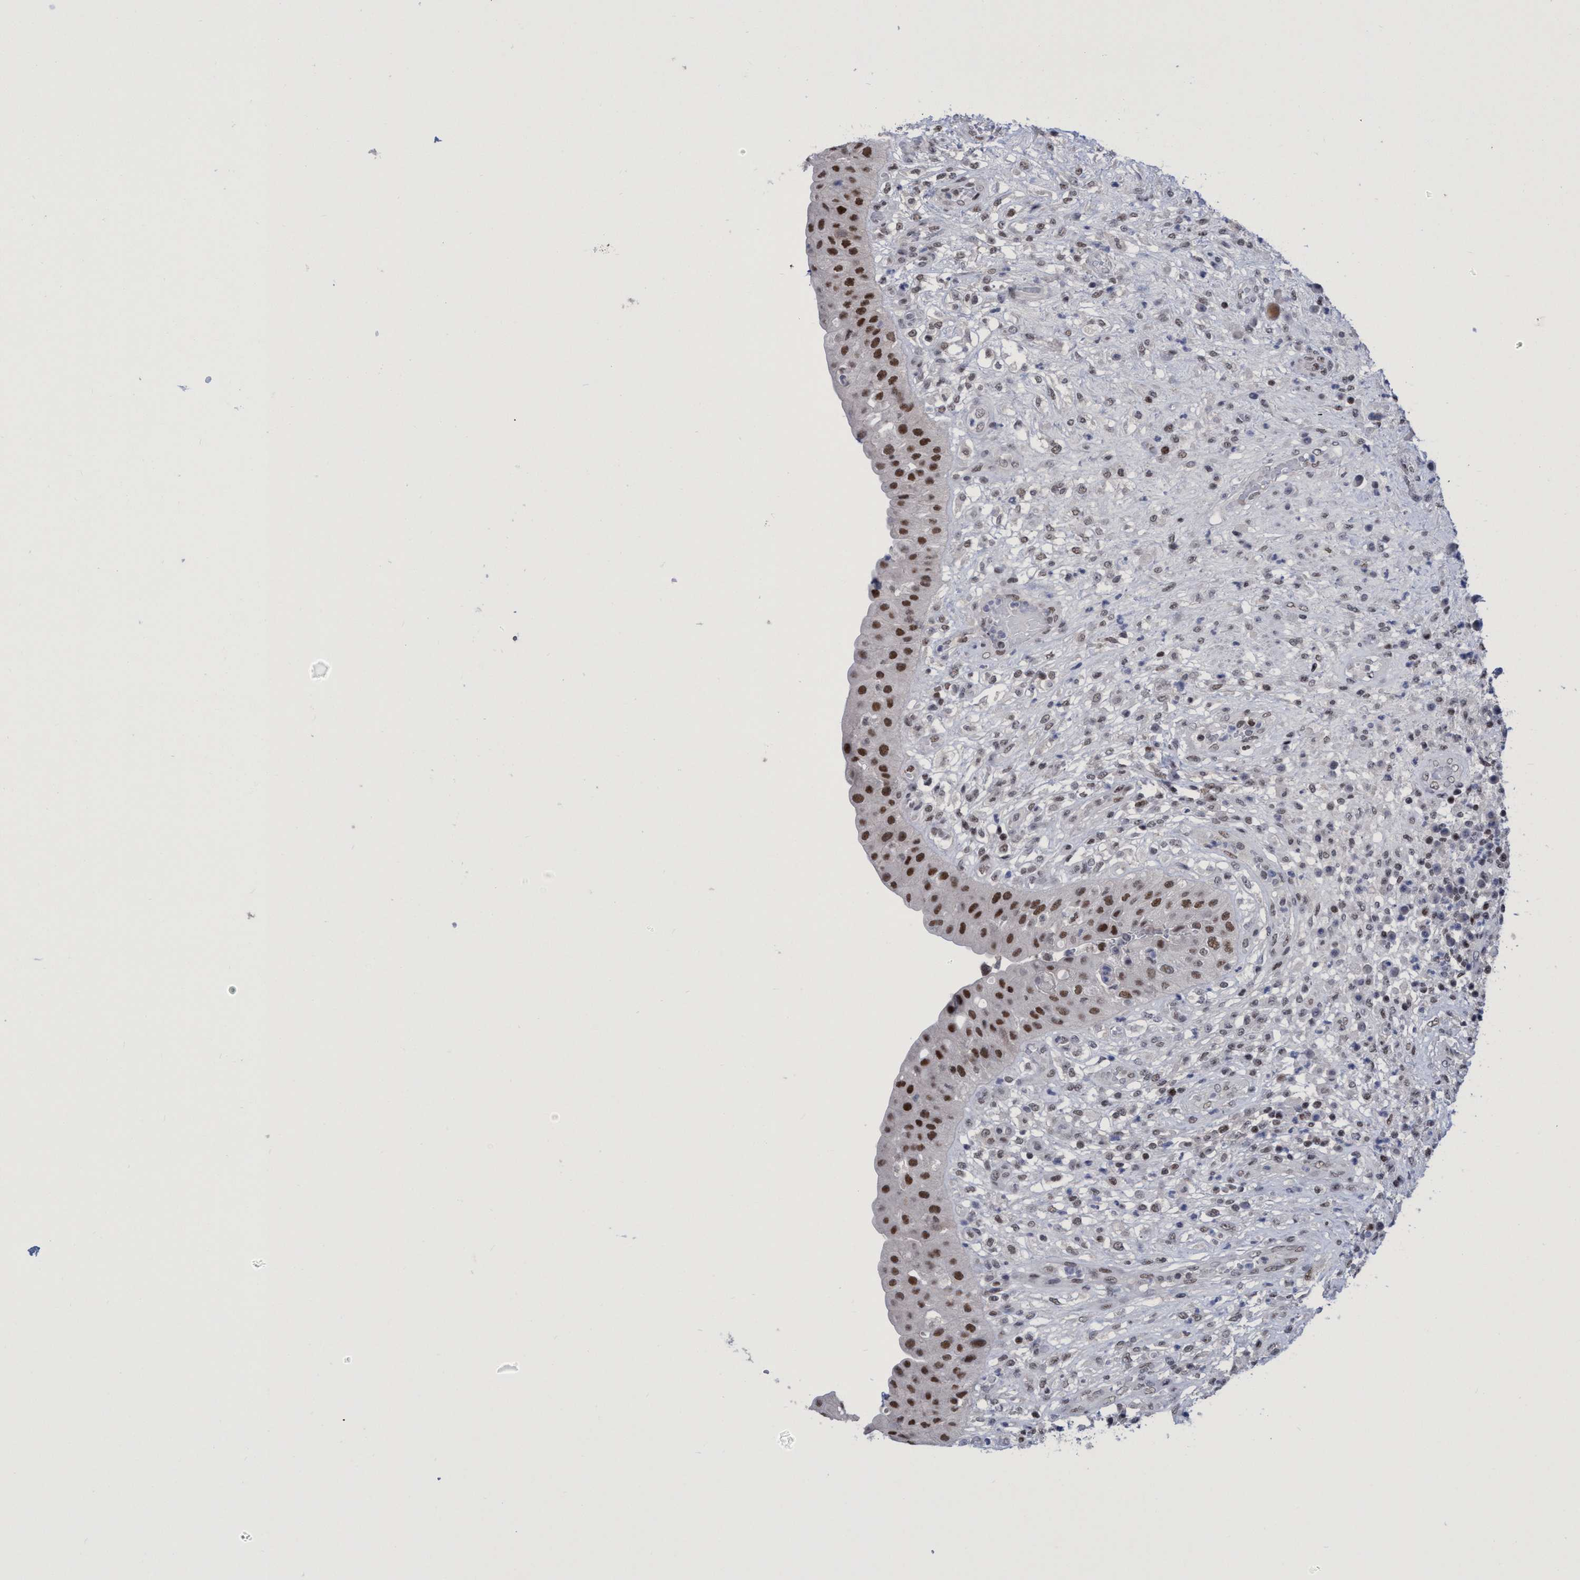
{"staining": {"intensity": "strong", "quantity": ">75%", "location": "nuclear"}, "tissue": "urinary bladder", "cell_type": "Urothelial cells", "image_type": "normal", "snomed": [{"axis": "morphology", "description": "Normal tissue, NOS"}, {"axis": "topography", "description": "Urinary bladder"}], "caption": "Immunohistochemistry staining of benign urinary bladder, which displays high levels of strong nuclear staining in approximately >75% of urothelial cells indicating strong nuclear protein expression. The staining was performed using DAB (brown) for protein detection and nuclei were counterstained in hematoxylin (blue).", "gene": "C9orf78", "patient": {"sex": "female", "age": 62}}